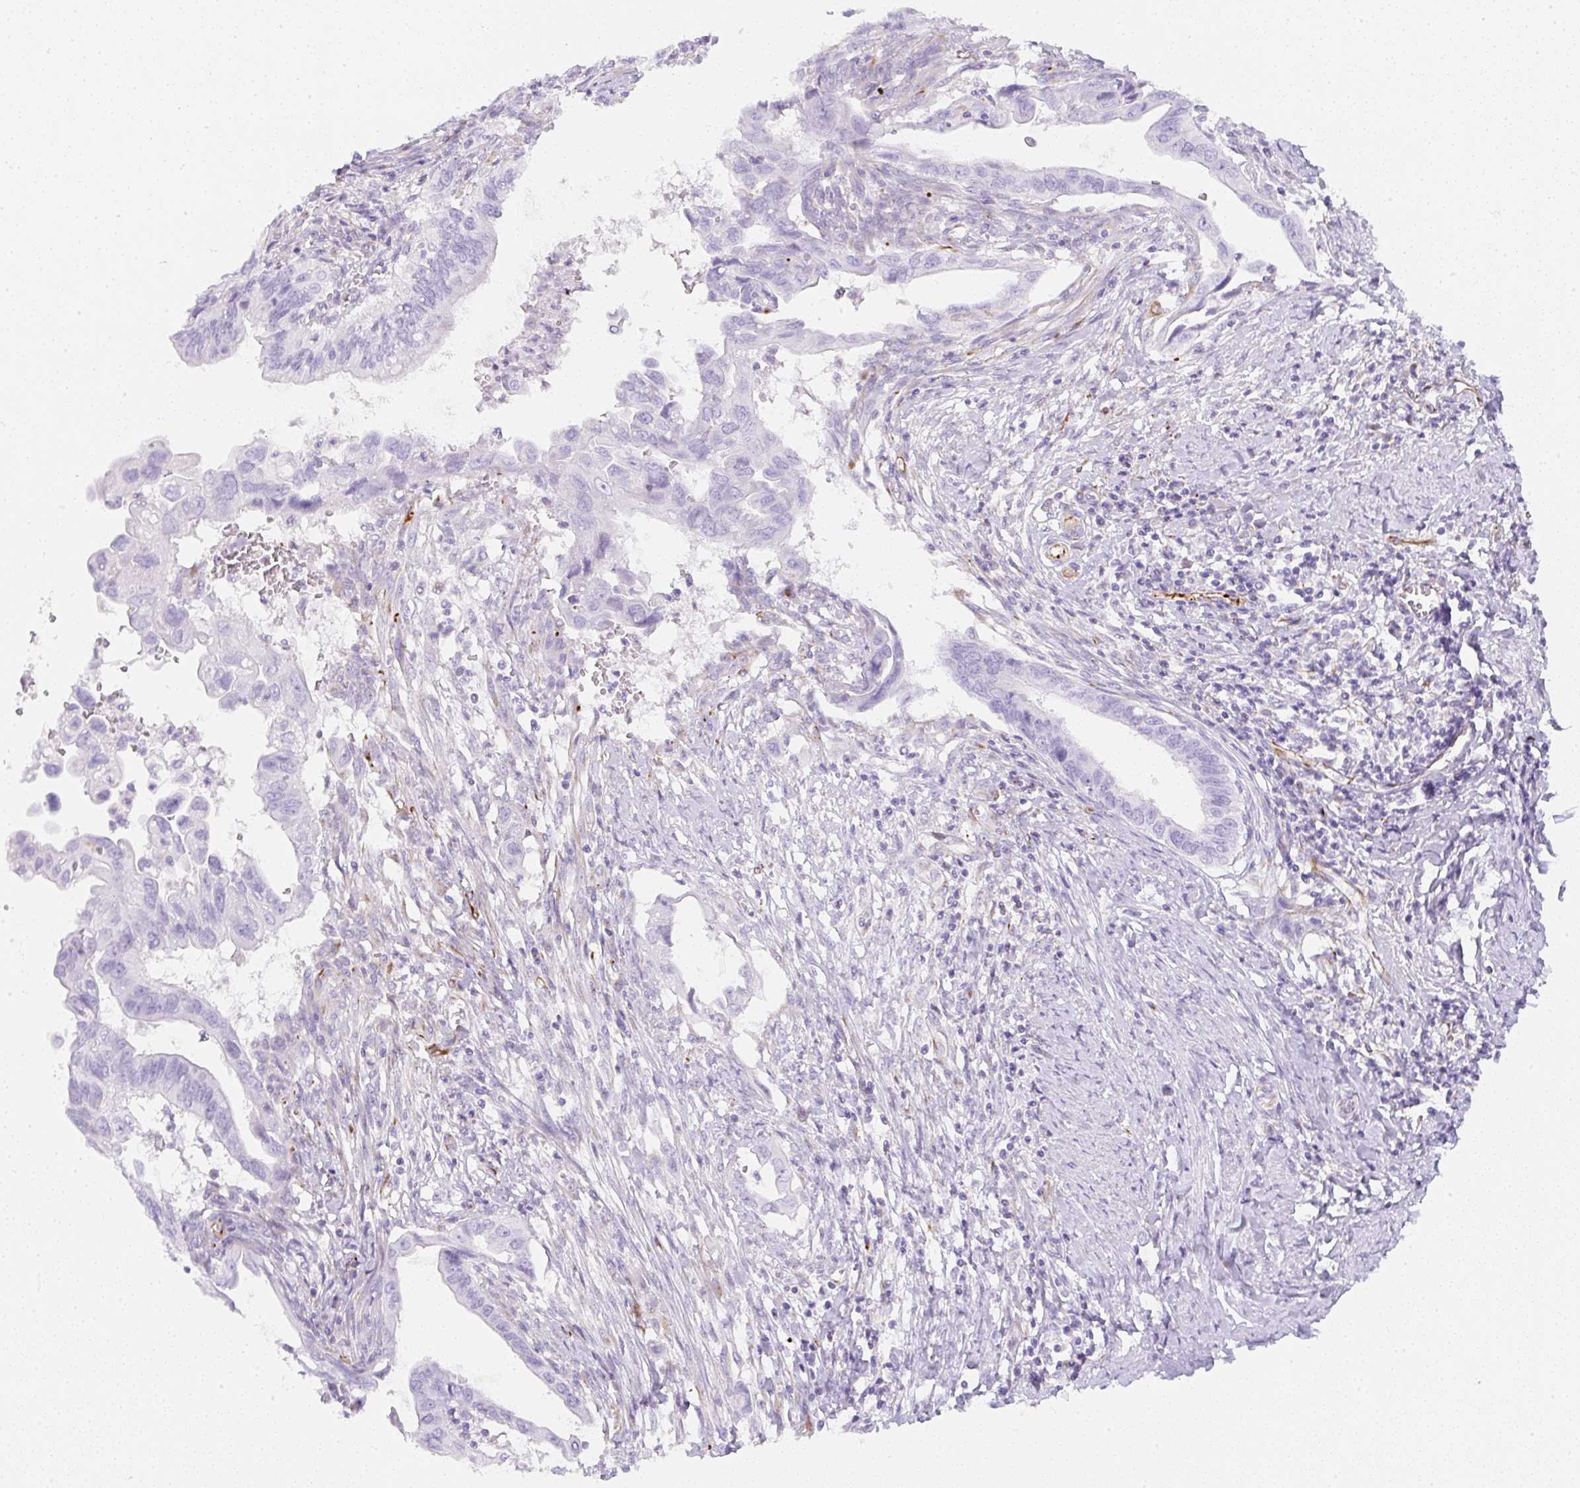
{"staining": {"intensity": "negative", "quantity": "none", "location": "none"}, "tissue": "cervical cancer", "cell_type": "Tumor cells", "image_type": "cancer", "snomed": [{"axis": "morphology", "description": "Adenocarcinoma, NOS"}, {"axis": "topography", "description": "Cervix"}], "caption": "Immunohistochemistry of human cervical cancer reveals no staining in tumor cells.", "gene": "ZNF689", "patient": {"sex": "female", "age": 42}}